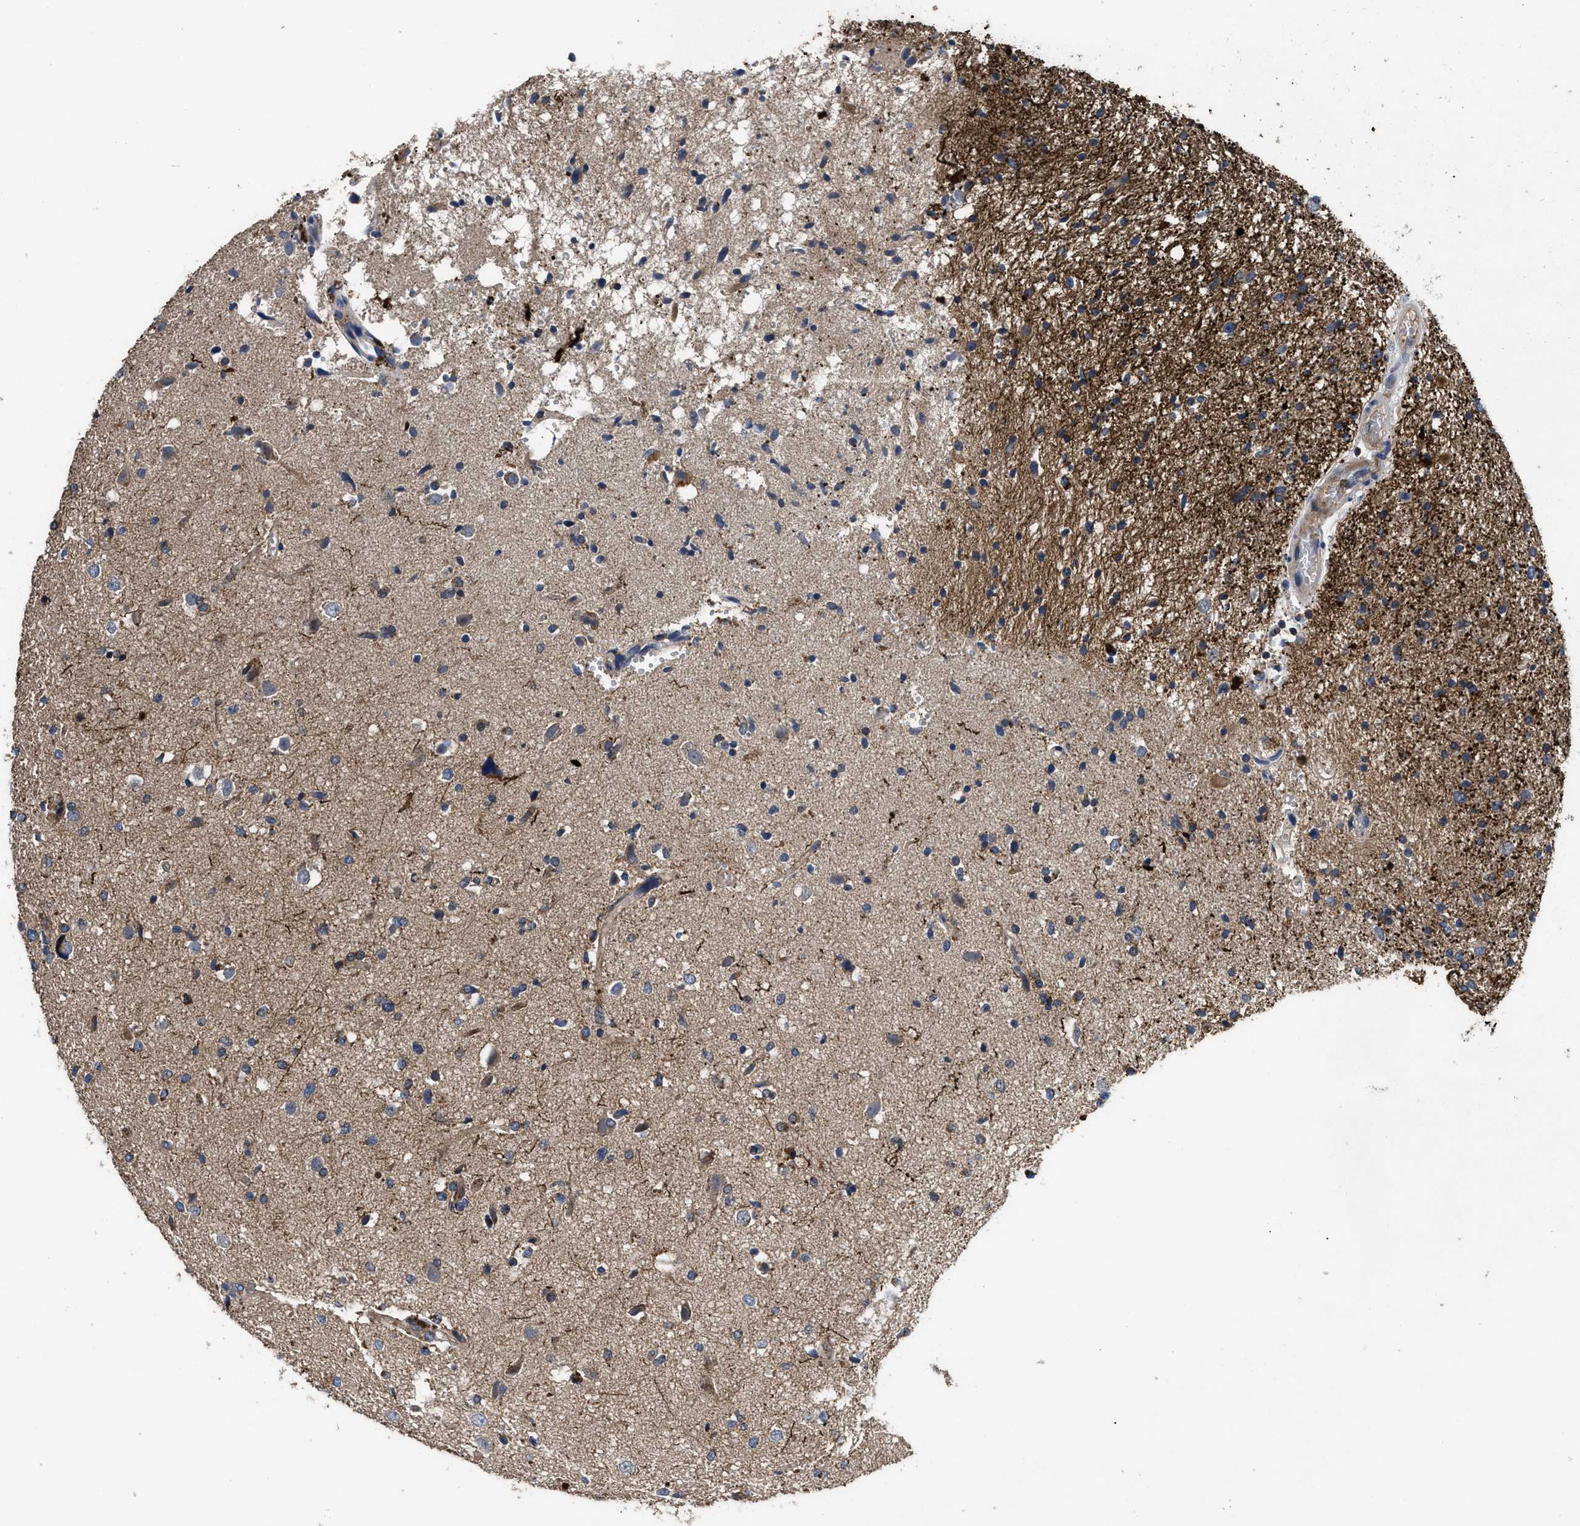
{"staining": {"intensity": "strong", "quantity": "25%-75%", "location": "cytoplasmic/membranous"}, "tissue": "glioma", "cell_type": "Tumor cells", "image_type": "cancer", "snomed": [{"axis": "morphology", "description": "Glioma, malignant, High grade"}, {"axis": "topography", "description": "Brain"}], "caption": "Protein staining displays strong cytoplasmic/membranous positivity in approximately 25%-75% of tumor cells in malignant high-grade glioma.", "gene": "YBEY", "patient": {"sex": "male", "age": 33}}